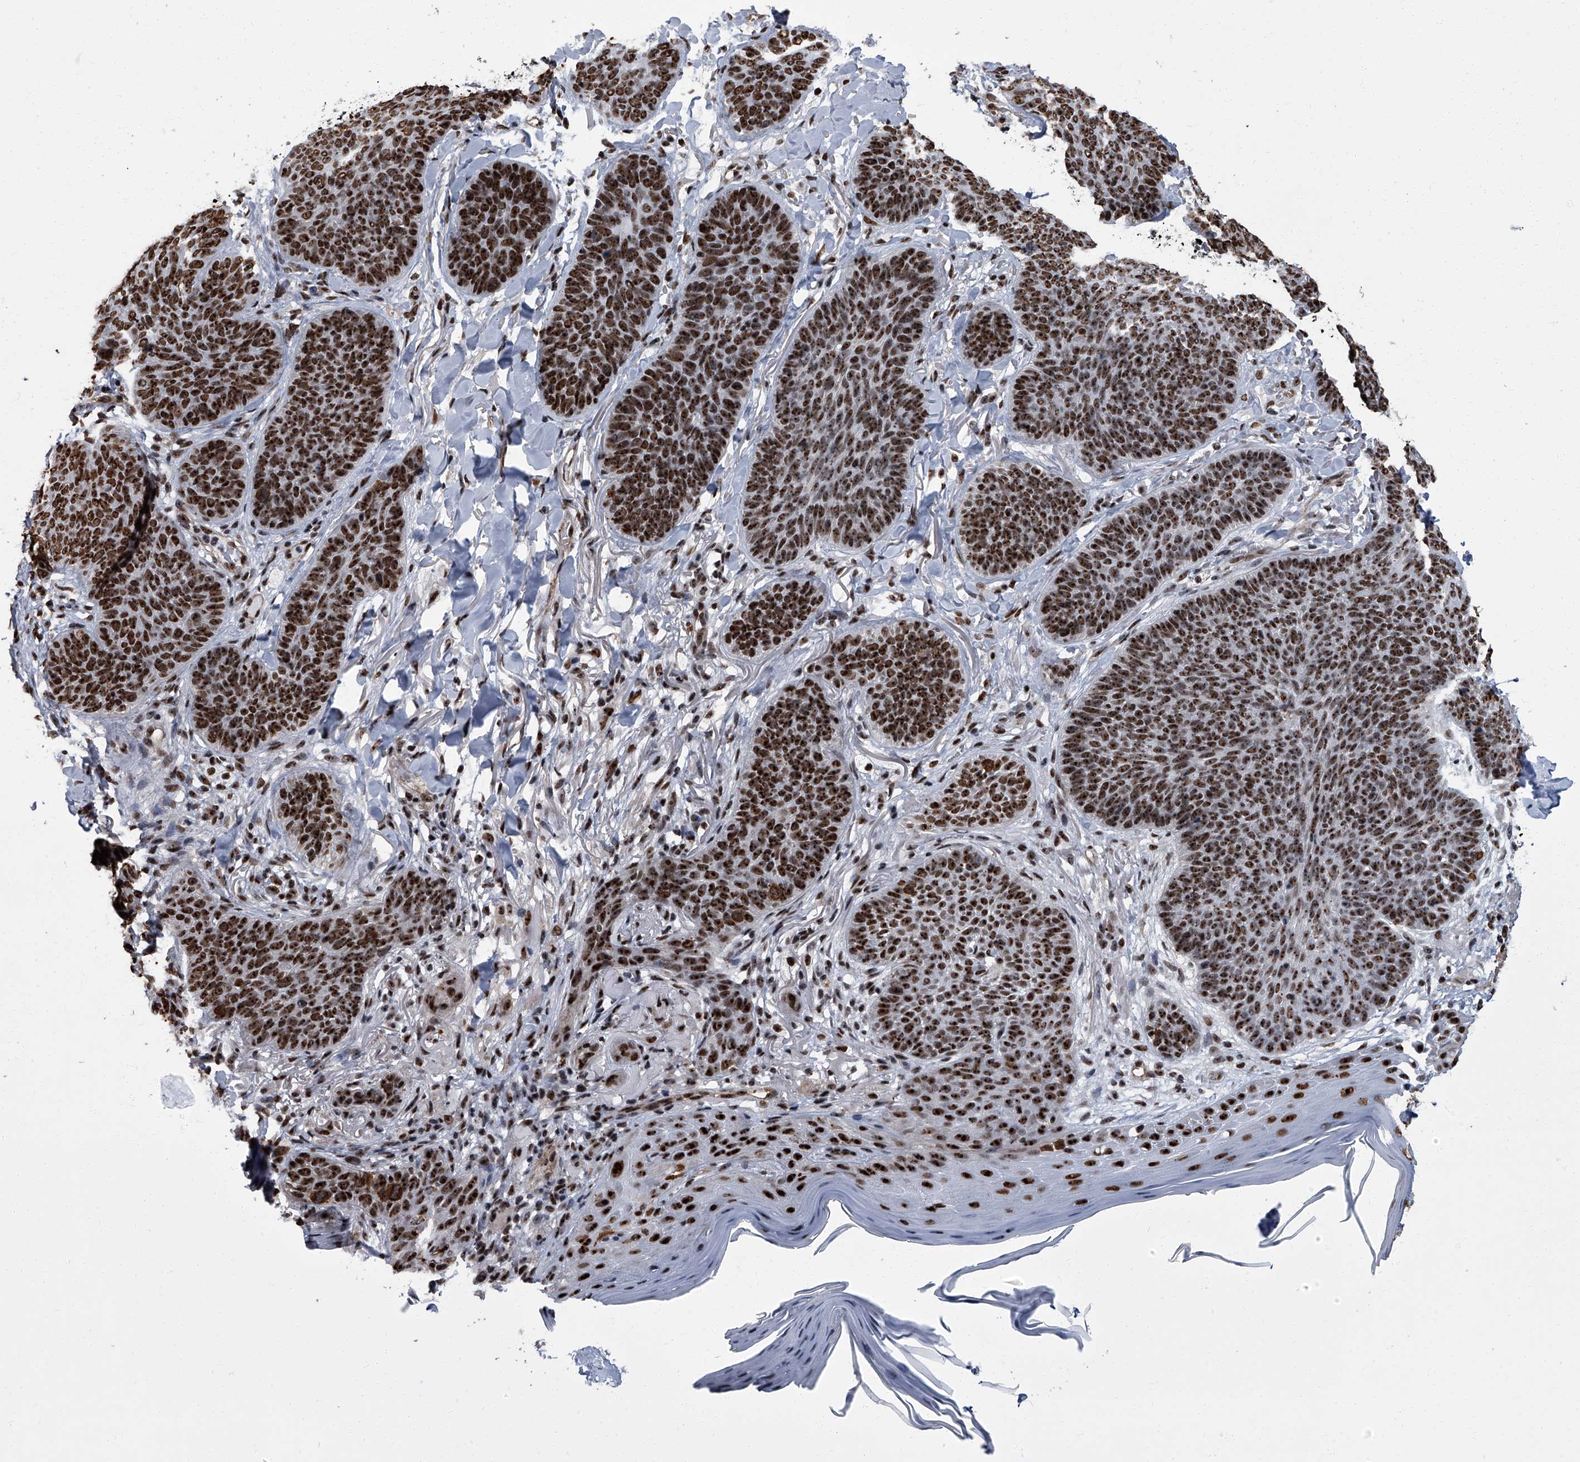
{"staining": {"intensity": "strong", "quantity": ">75%", "location": "nuclear"}, "tissue": "skin cancer", "cell_type": "Tumor cells", "image_type": "cancer", "snomed": [{"axis": "morphology", "description": "Basal cell carcinoma"}, {"axis": "topography", "description": "Skin"}], "caption": "A photomicrograph of skin basal cell carcinoma stained for a protein displays strong nuclear brown staining in tumor cells.", "gene": "ZNF518B", "patient": {"sex": "male", "age": 85}}